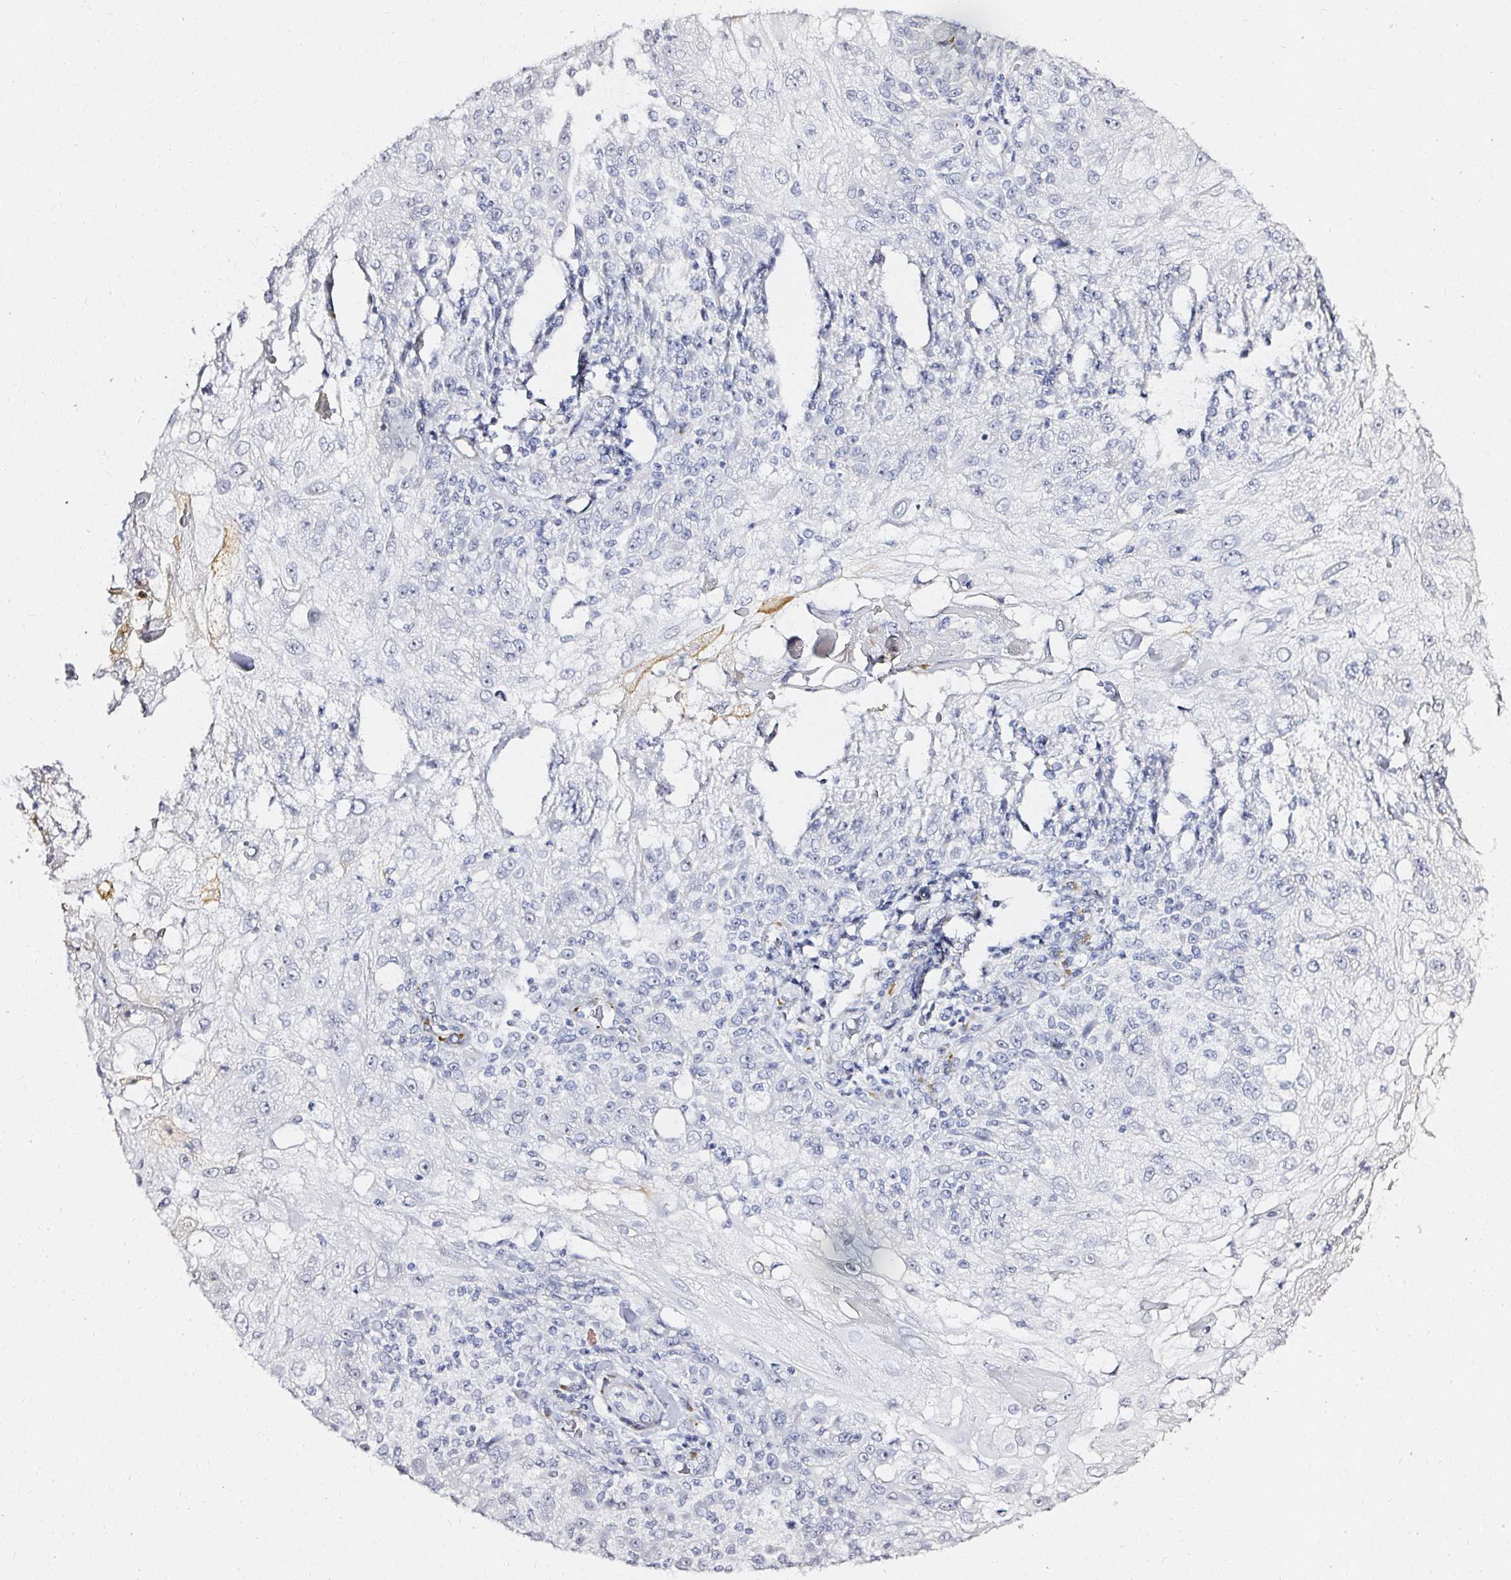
{"staining": {"intensity": "negative", "quantity": "none", "location": "none"}, "tissue": "skin cancer", "cell_type": "Tumor cells", "image_type": "cancer", "snomed": [{"axis": "morphology", "description": "Normal tissue, NOS"}, {"axis": "morphology", "description": "Squamous cell carcinoma, NOS"}, {"axis": "topography", "description": "Skin"}], "caption": "DAB (3,3'-diaminobenzidine) immunohistochemical staining of skin cancer shows no significant positivity in tumor cells.", "gene": "ACAN", "patient": {"sex": "female", "age": 83}}